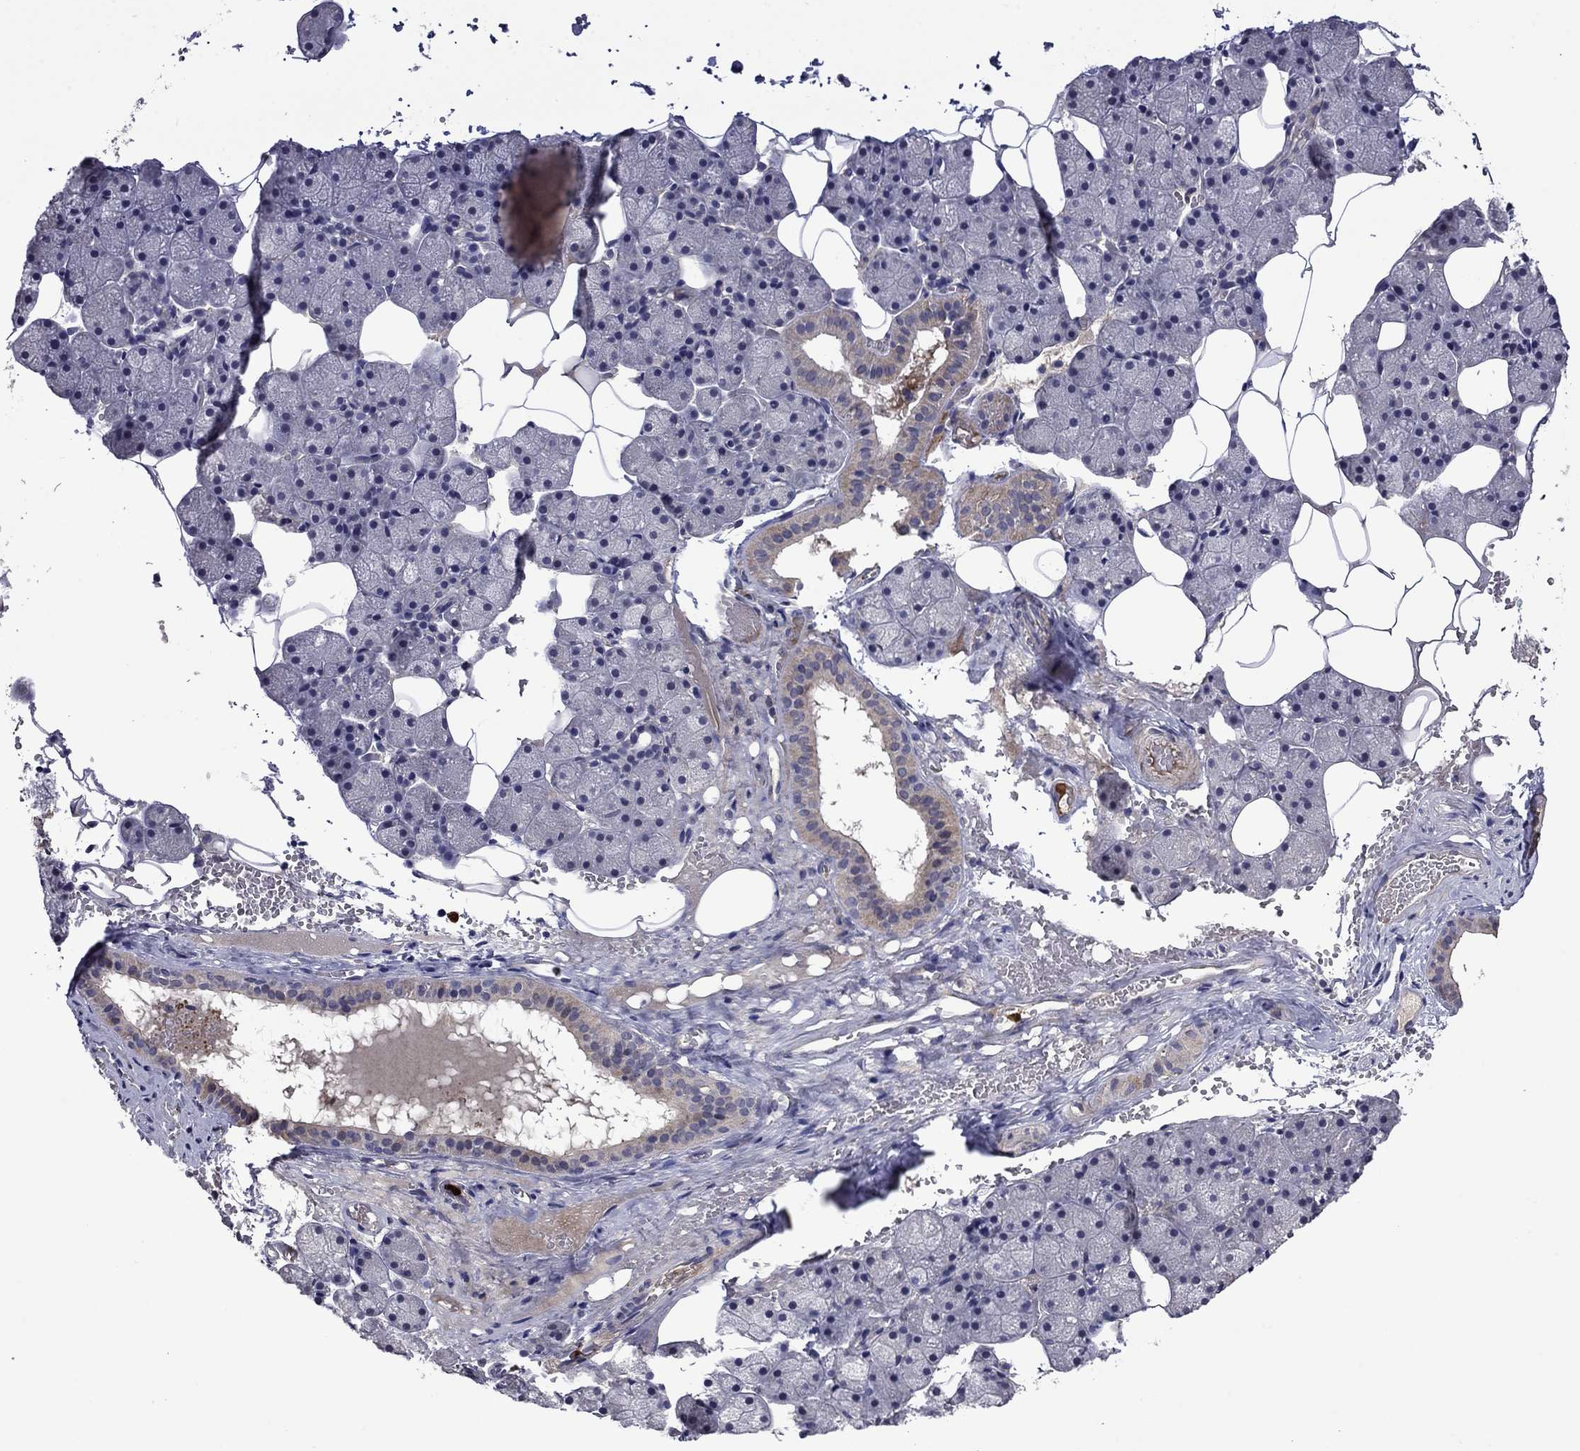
{"staining": {"intensity": "negative", "quantity": "none", "location": "none"}, "tissue": "salivary gland", "cell_type": "Glandular cells", "image_type": "normal", "snomed": [{"axis": "morphology", "description": "Normal tissue, NOS"}, {"axis": "topography", "description": "Salivary gland"}], "caption": "Immunohistochemical staining of unremarkable salivary gland shows no significant staining in glandular cells. Nuclei are stained in blue.", "gene": "SATB1", "patient": {"sex": "male", "age": 38}}